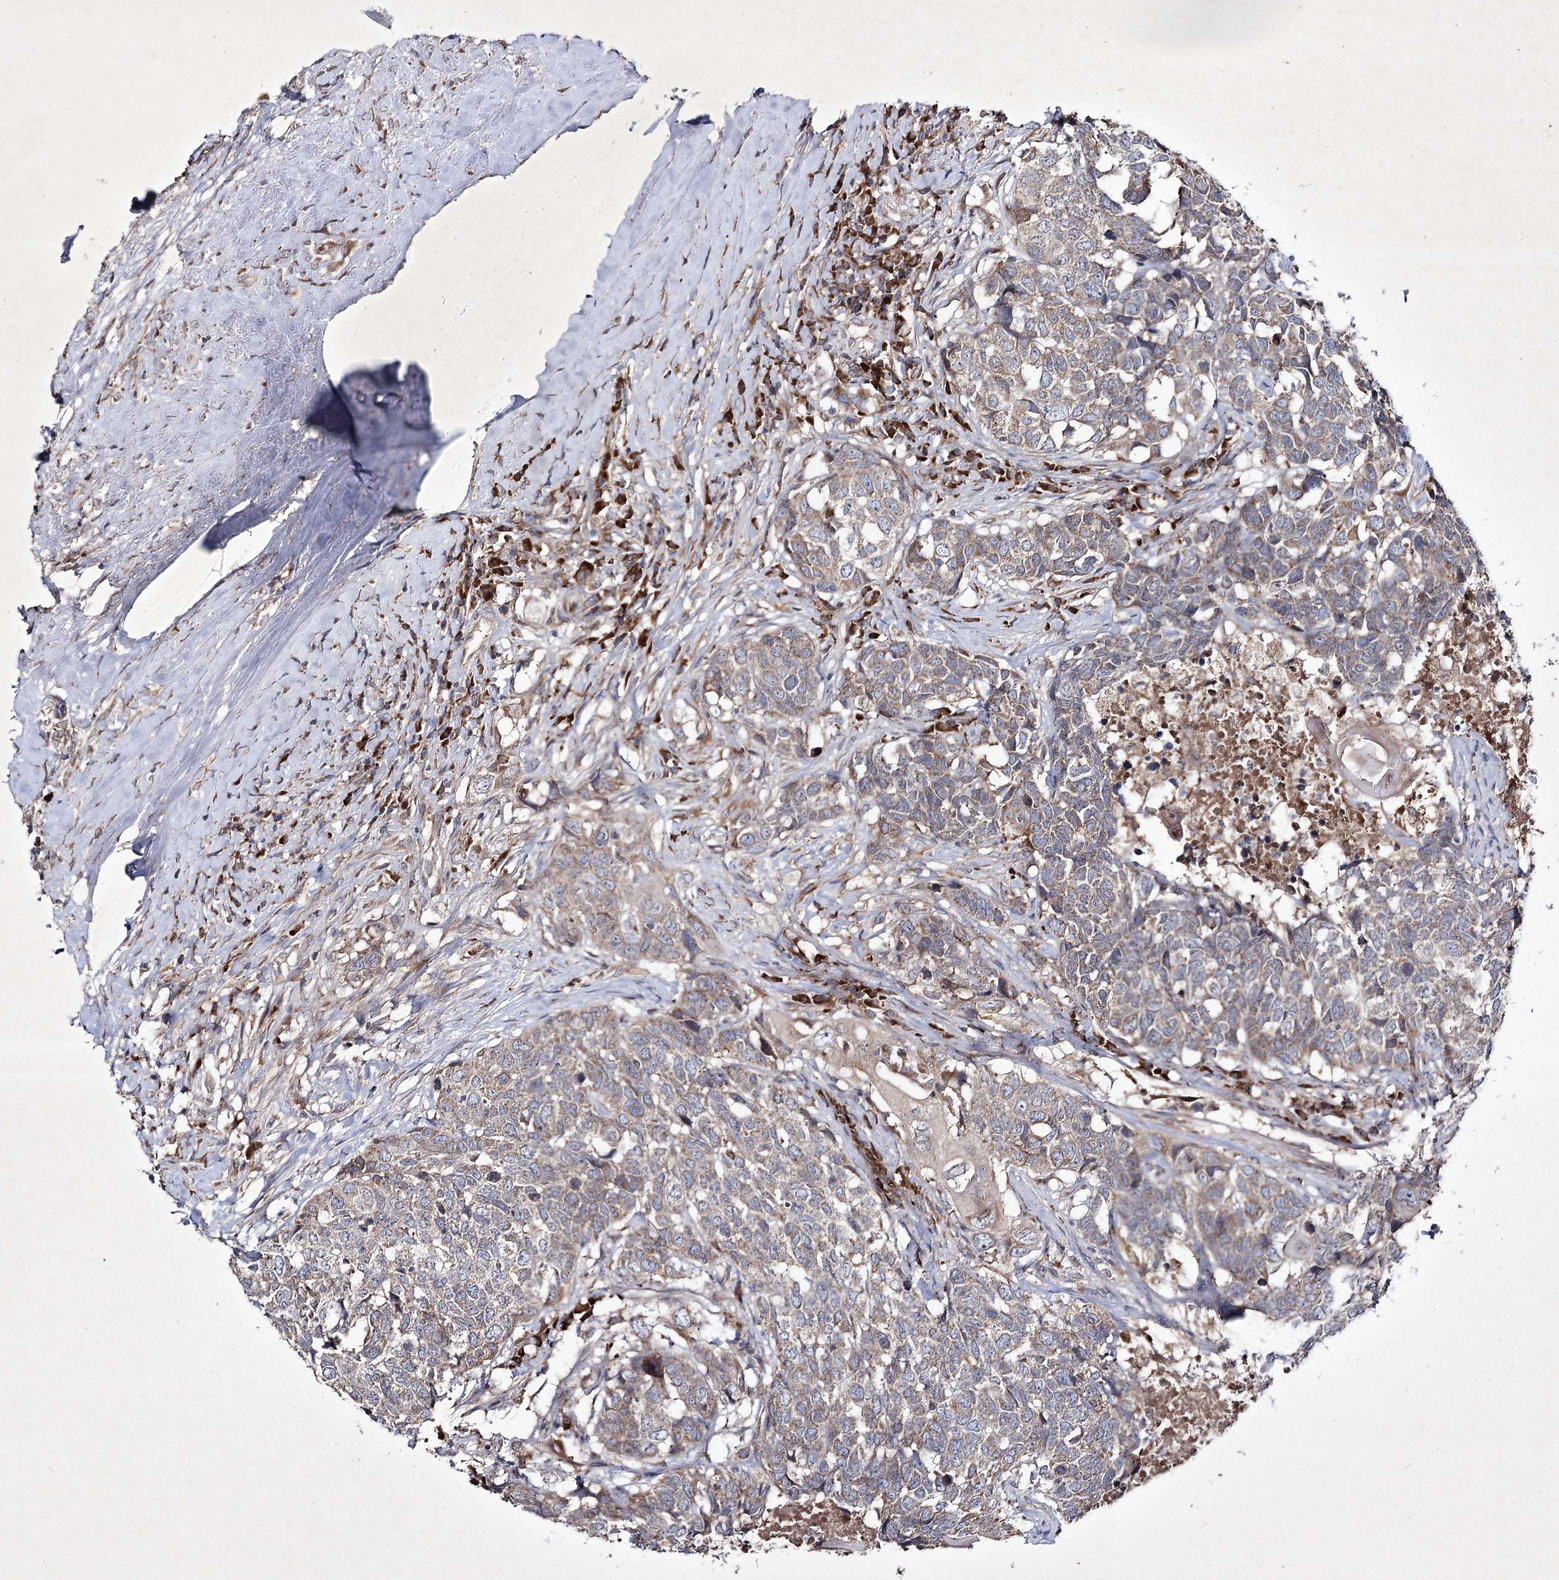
{"staining": {"intensity": "weak", "quantity": ">75%", "location": "cytoplasmic/membranous"}, "tissue": "head and neck cancer", "cell_type": "Tumor cells", "image_type": "cancer", "snomed": [{"axis": "morphology", "description": "Squamous cell carcinoma, NOS"}, {"axis": "topography", "description": "Head-Neck"}], "caption": "Squamous cell carcinoma (head and neck) was stained to show a protein in brown. There is low levels of weak cytoplasmic/membranous positivity in about >75% of tumor cells.", "gene": "ALG9", "patient": {"sex": "male", "age": 66}}